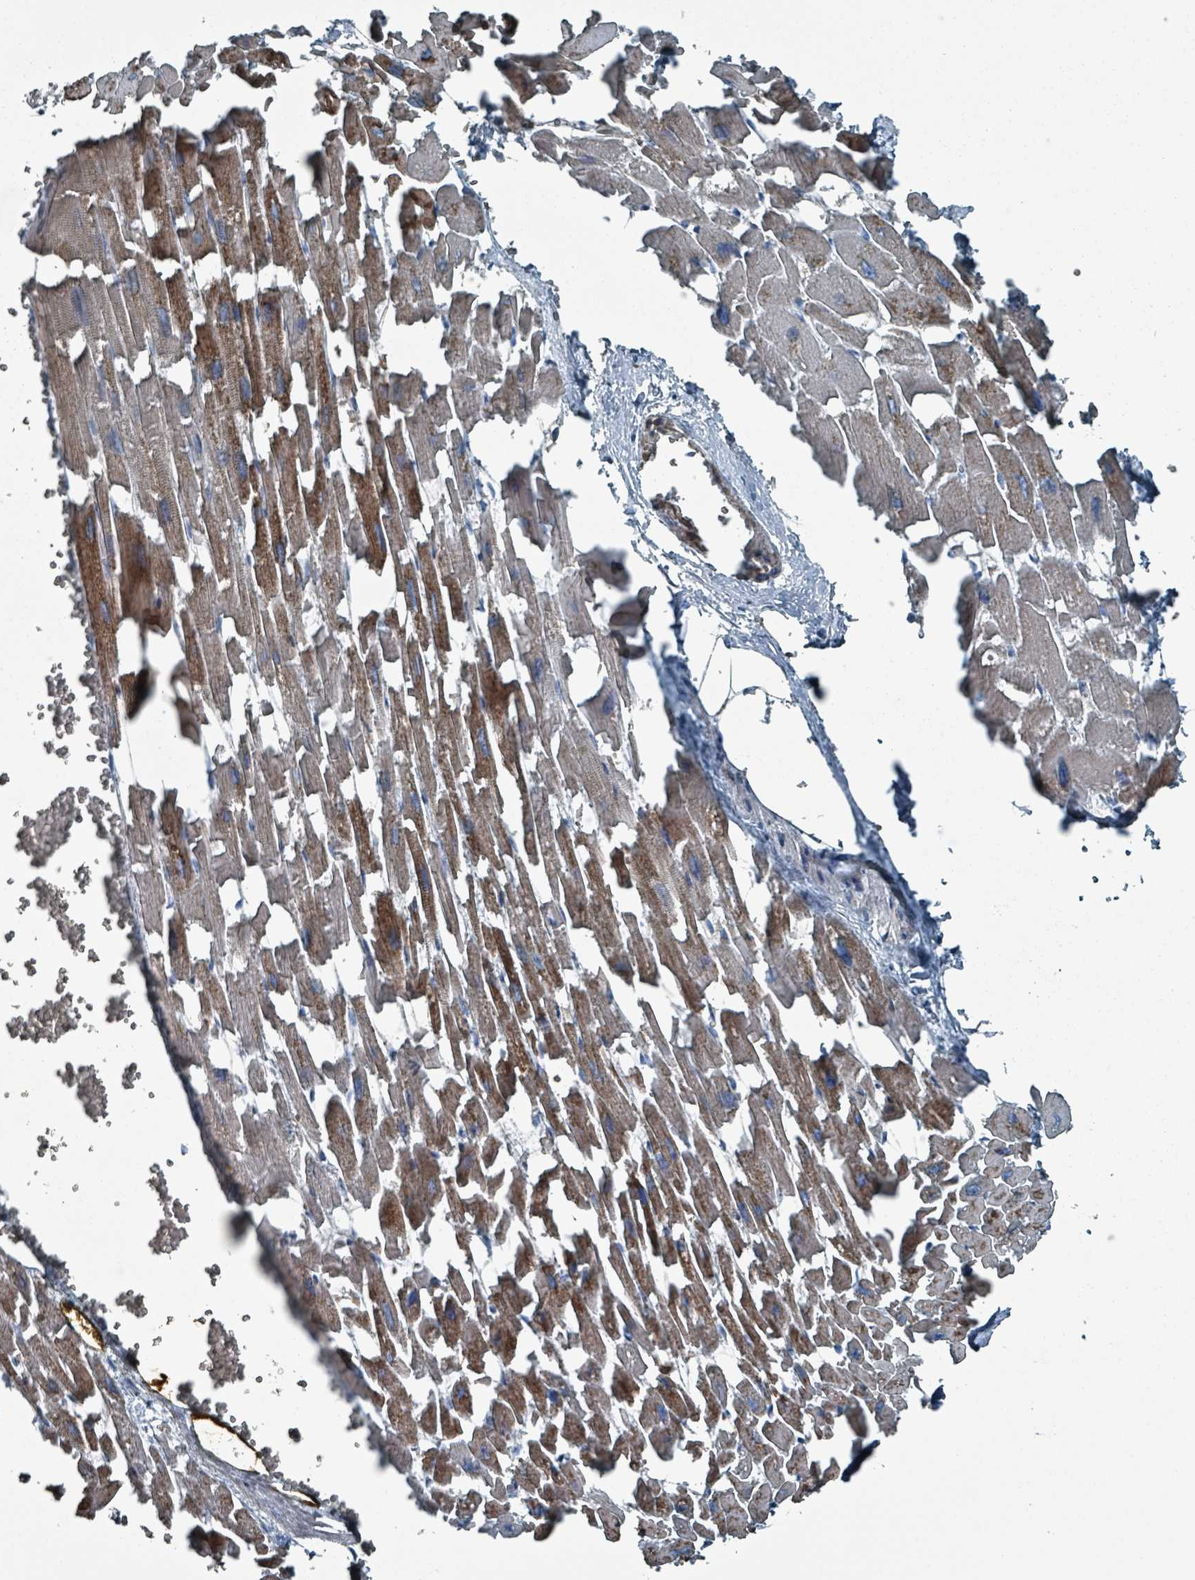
{"staining": {"intensity": "moderate", "quantity": ">75%", "location": "cytoplasmic/membranous"}, "tissue": "heart muscle", "cell_type": "Cardiomyocytes", "image_type": "normal", "snomed": [{"axis": "morphology", "description": "Normal tissue, NOS"}, {"axis": "topography", "description": "Heart"}], "caption": "Protein expression analysis of unremarkable human heart muscle reveals moderate cytoplasmic/membranous expression in approximately >75% of cardiomyocytes. (brown staining indicates protein expression, while blue staining denotes nuclei).", "gene": "ABHD18", "patient": {"sex": "female", "age": 64}}